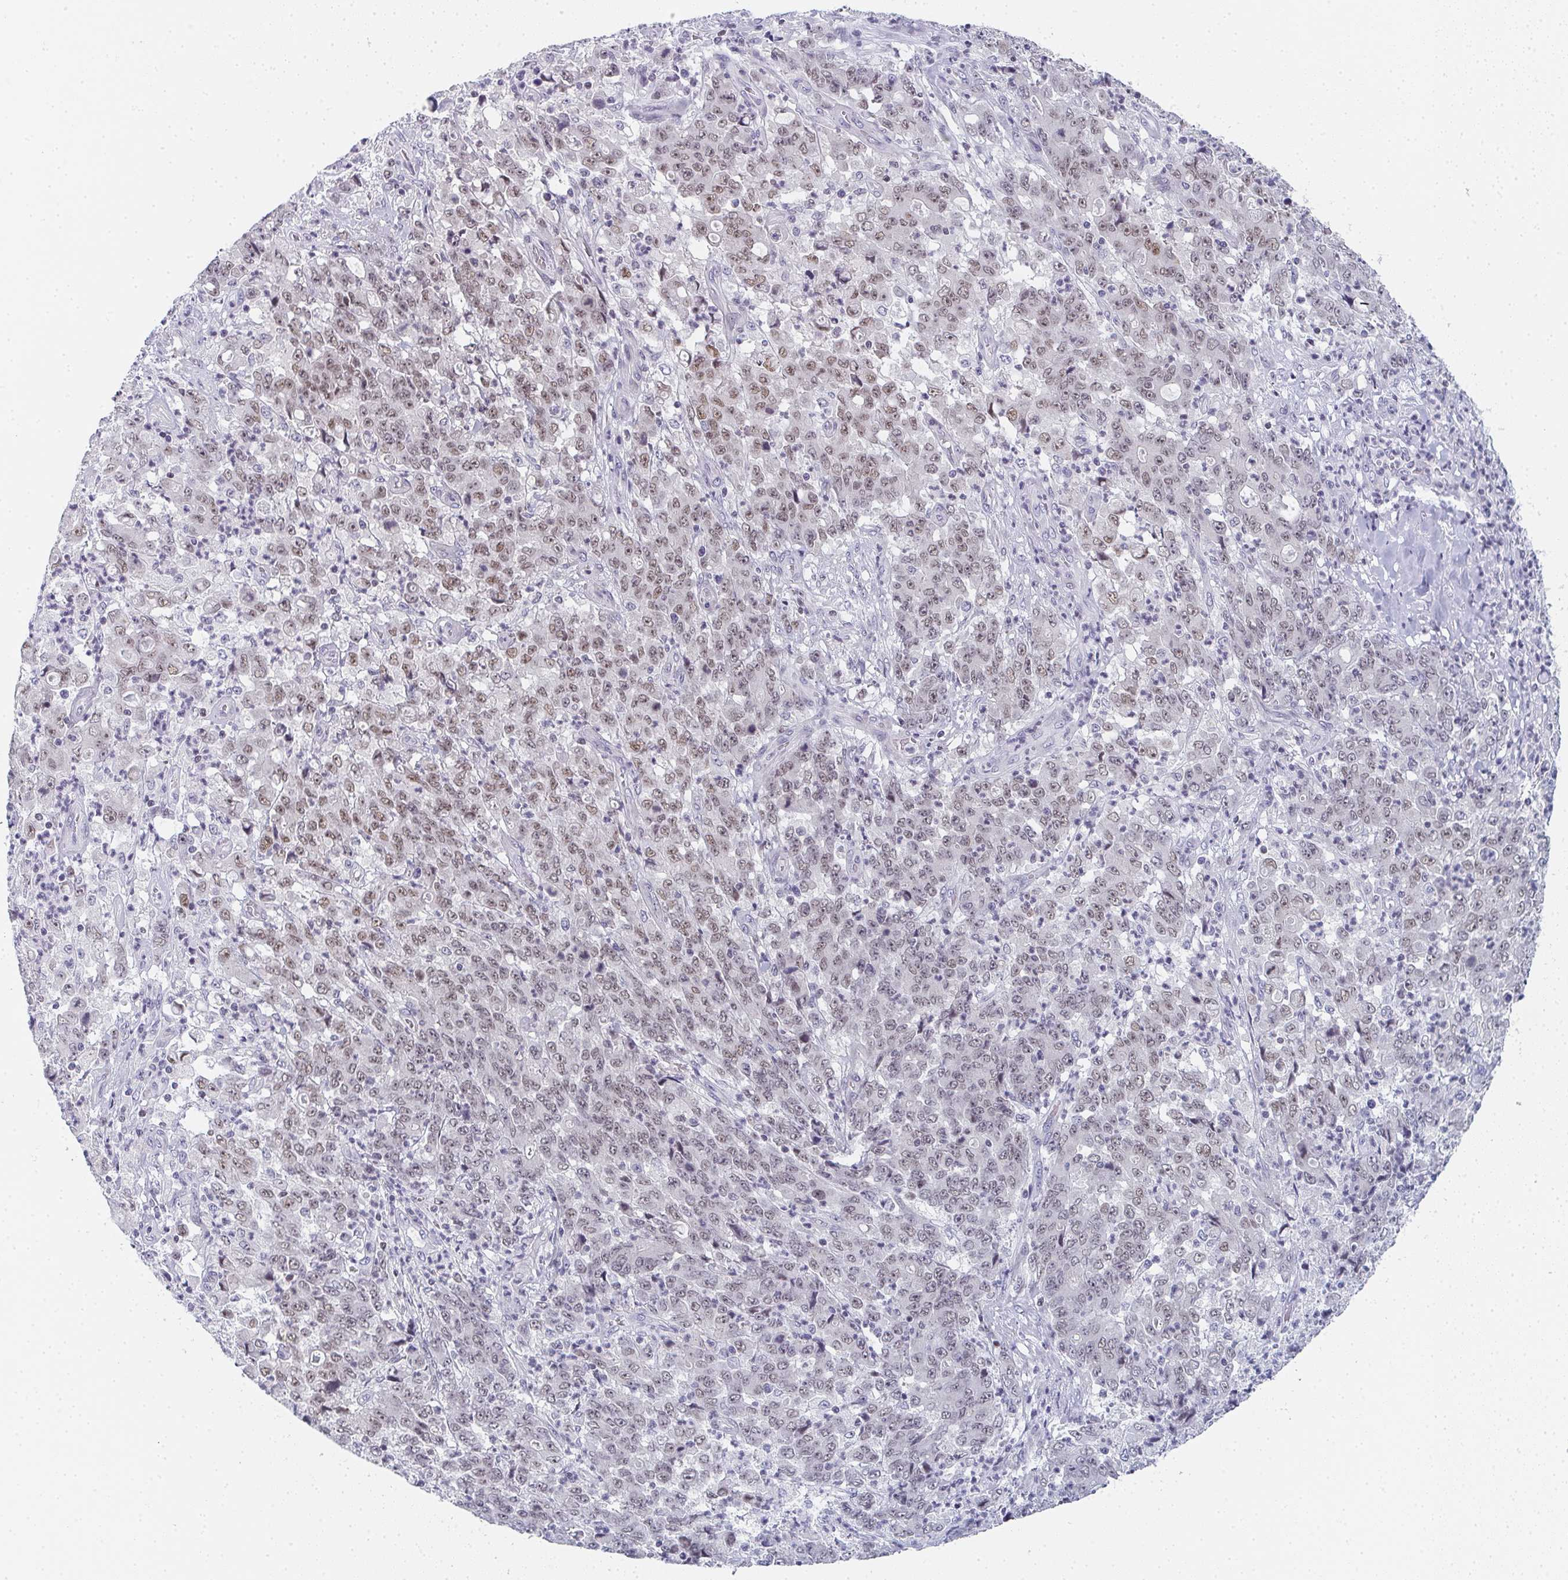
{"staining": {"intensity": "moderate", "quantity": "25%-75%", "location": "nuclear"}, "tissue": "stomach cancer", "cell_type": "Tumor cells", "image_type": "cancer", "snomed": [{"axis": "morphology", "description": "Adenocarcinoma, NOS"}, {"axis": "topography", "description": "Stomach, lower"}], "caption": "Immunohistochemistry micrograph of human stomach adenocarcinoma stained for a protein (brown), which demonstrates medium levels of moderate nuclear positivity in approximately 25%-75% of tumor cells.", "gene": "PYCR3", "patient": {"sex": "female", "age": 71}}